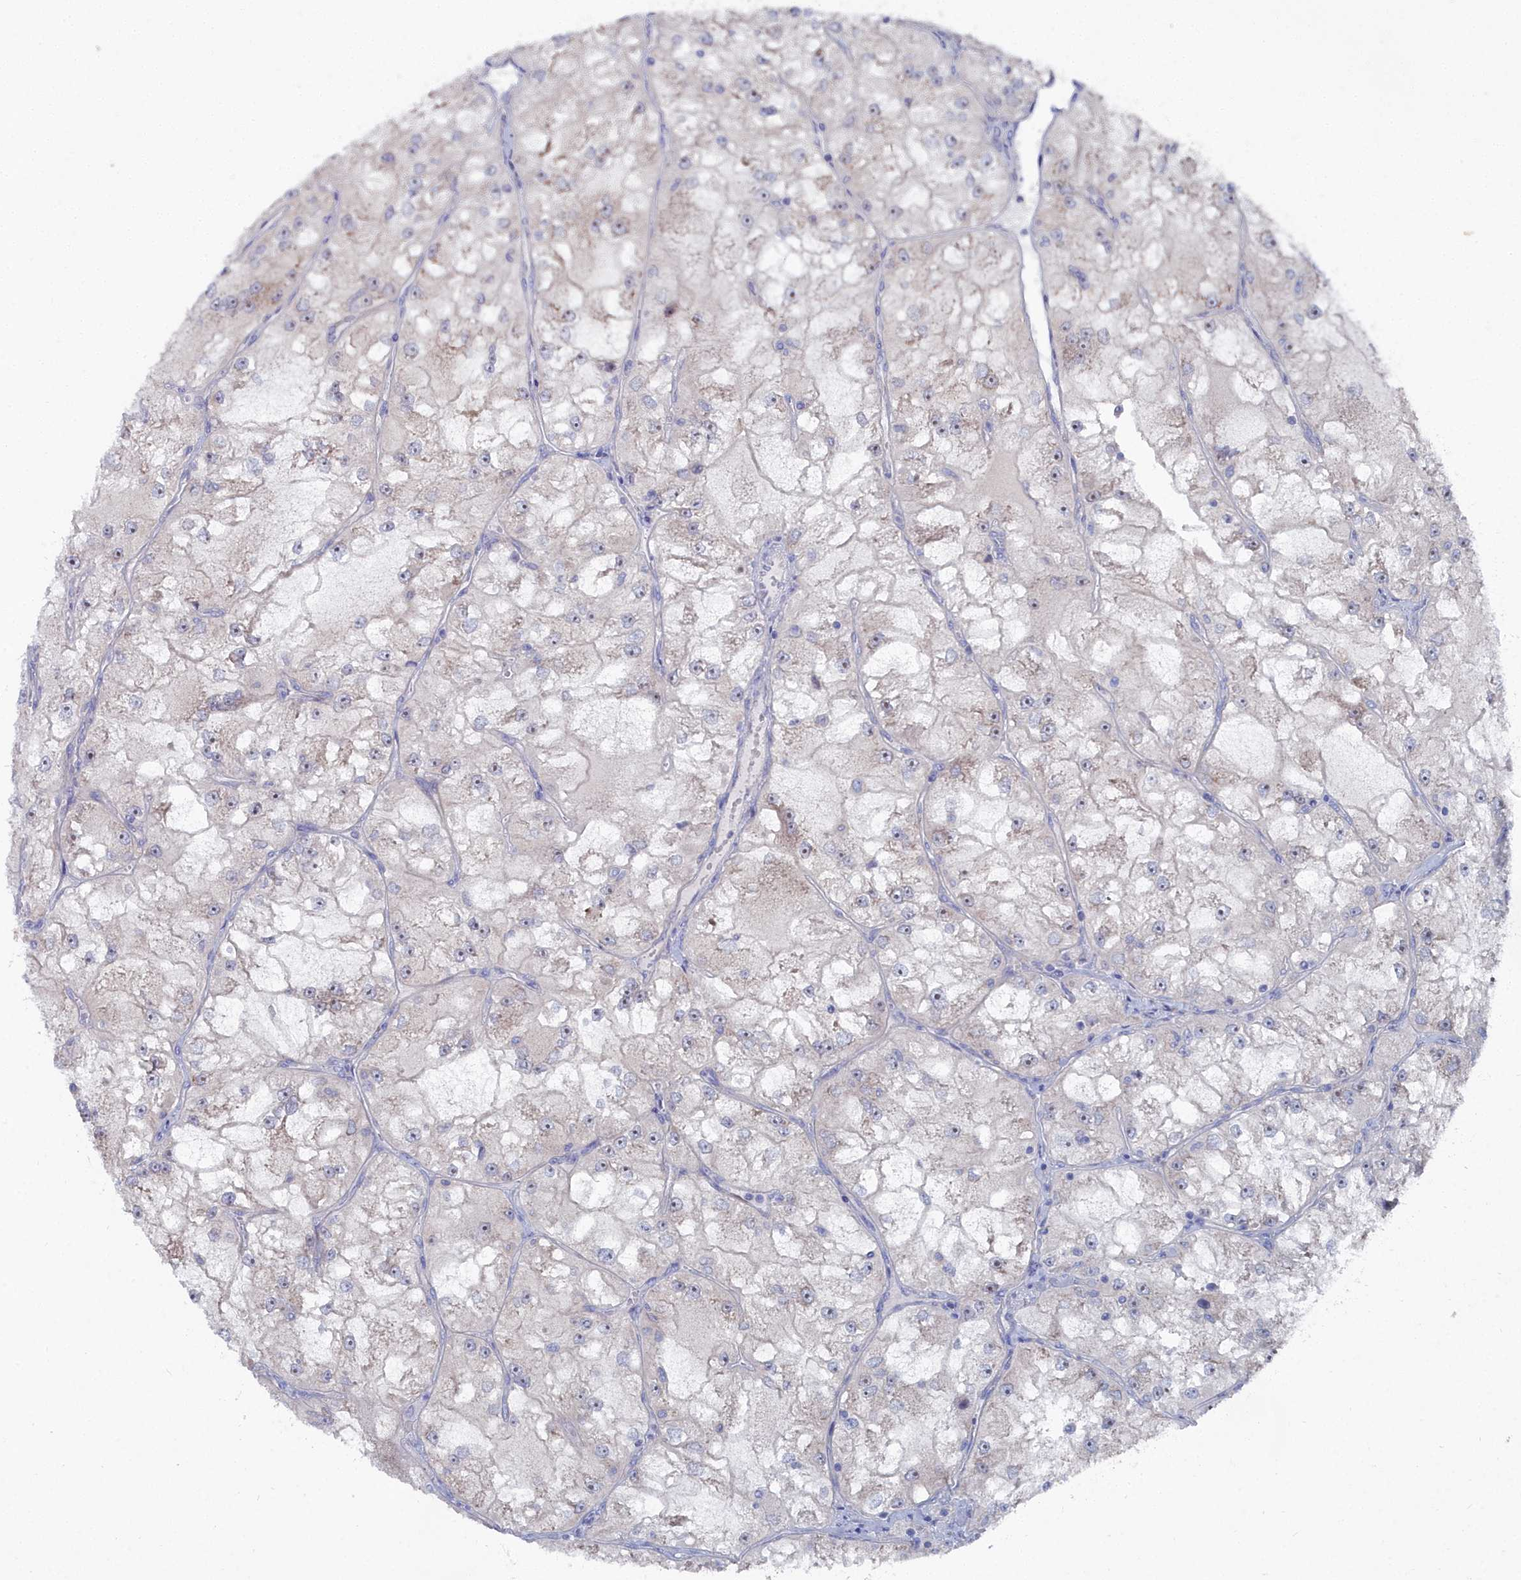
{"staining": {"intensity": "weak", "quantity": "25%-75%", "location": "cytoplasmic/membranous"}, "tissue": "renal cancer", "cell_type": "Tumor cells", "image_type": "cancer", "snomed": [{"axis": "morphology", "description": "Adenocarcinoma, NOS"}, {"axis": "topography", "description": "Kidney"}], "caption": "Renal cancer (adenocarcinoma) stained with a protein marker exhibits weak staining in tumor cells.", "gene": "CCDC149", "patient": {"sex": "female", "age": 72}}